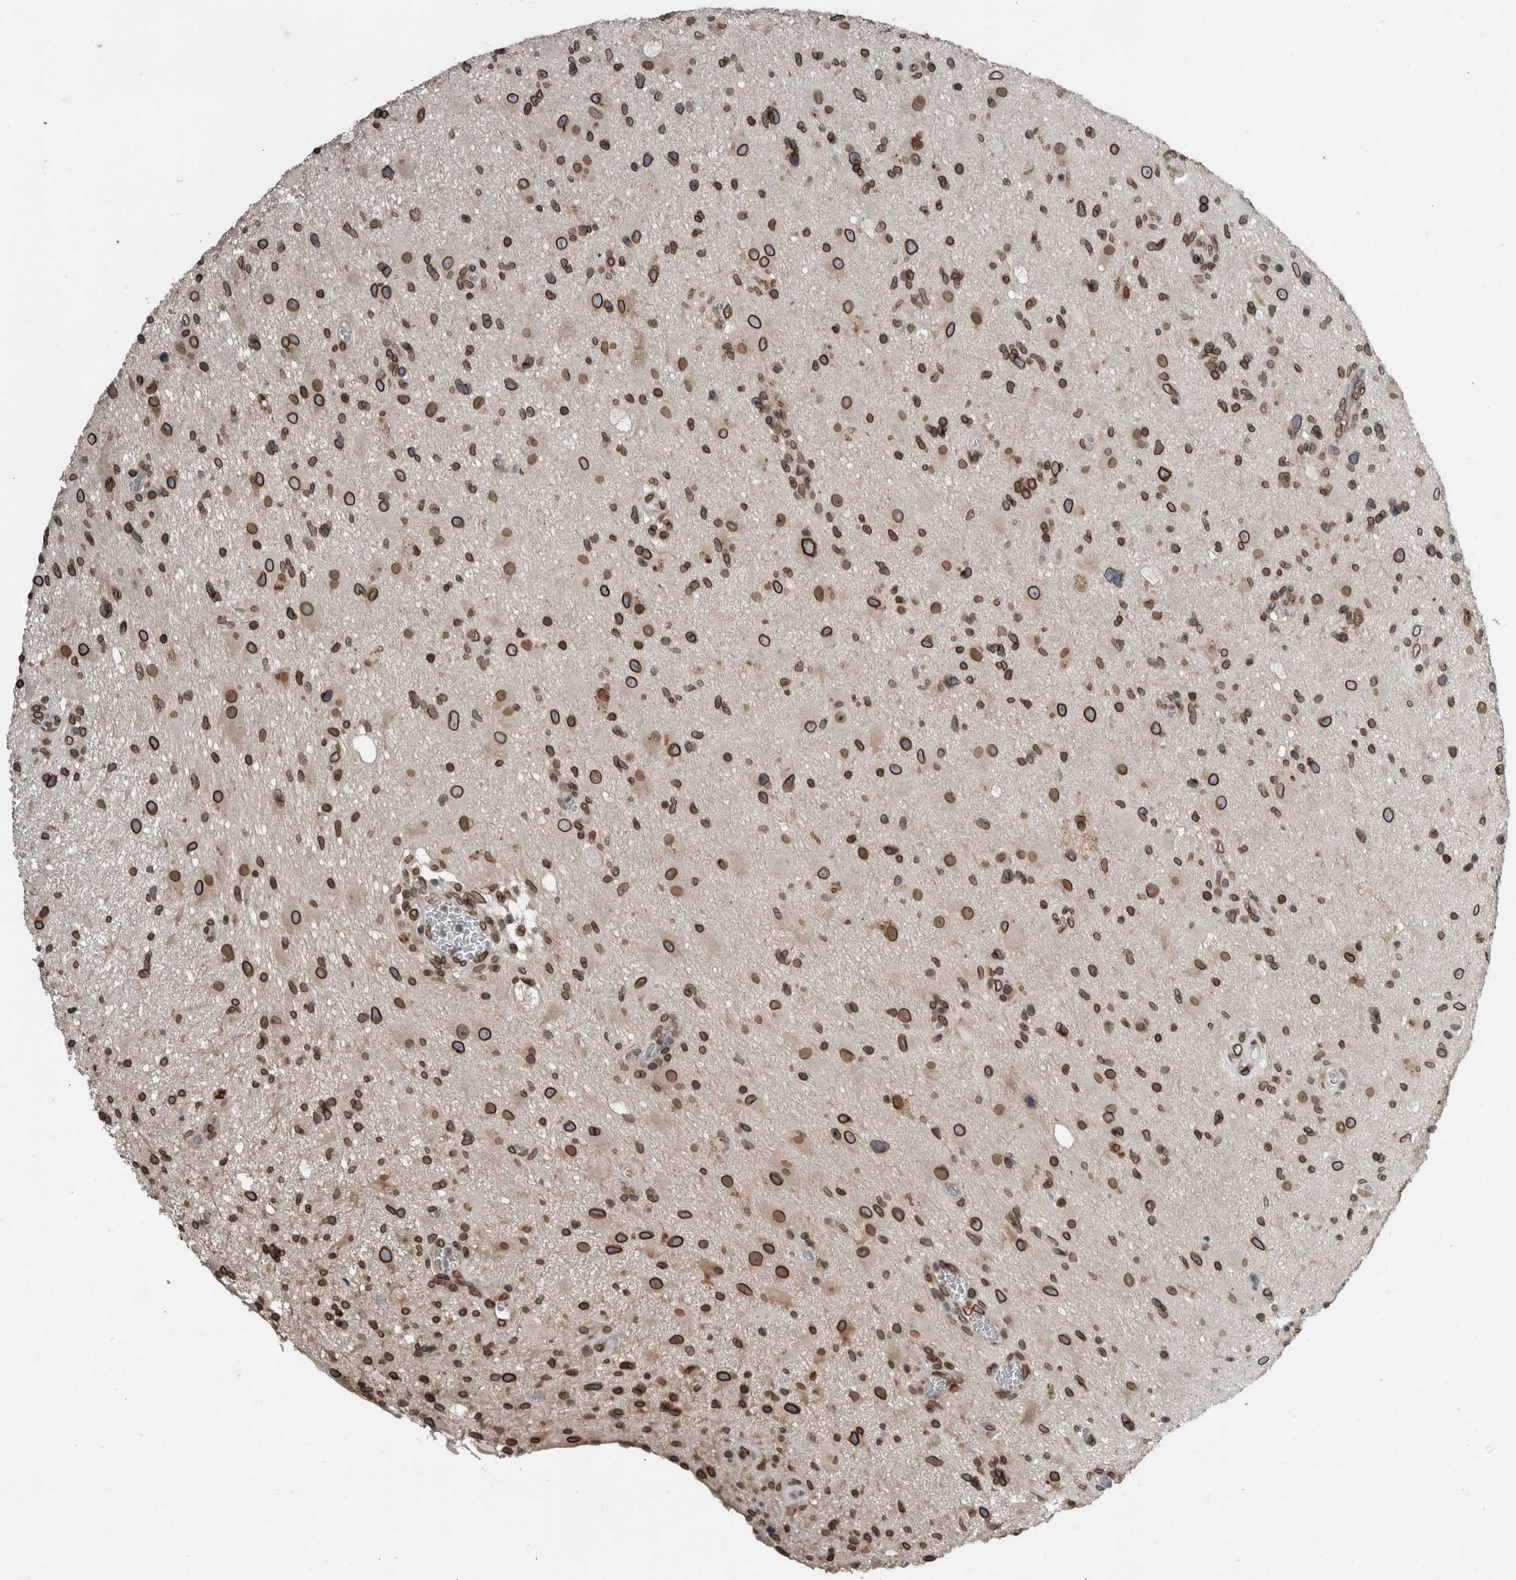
{"staining": {"intensity": "strong", "quantity": ">75%", "location": "cytoplasmic/membranous,nuclear"}, "tissue": "glioma", "cell_type": "Tumor cells", "image_type": "cancer", "snomed": [{"axis": "morphology", "description": "Glioma, malignant, High grade"}, {"axis": "topography", "description": "Brain"}], "caption": "Protein expression analysis of human high-grade glioma (malignant) reveals strong cytoplasmic/membranous and nuclear staining in approximately >75% of tumor cells.", "gene": "RANBP2", "patient": {"sex": "male", "age": 33}}